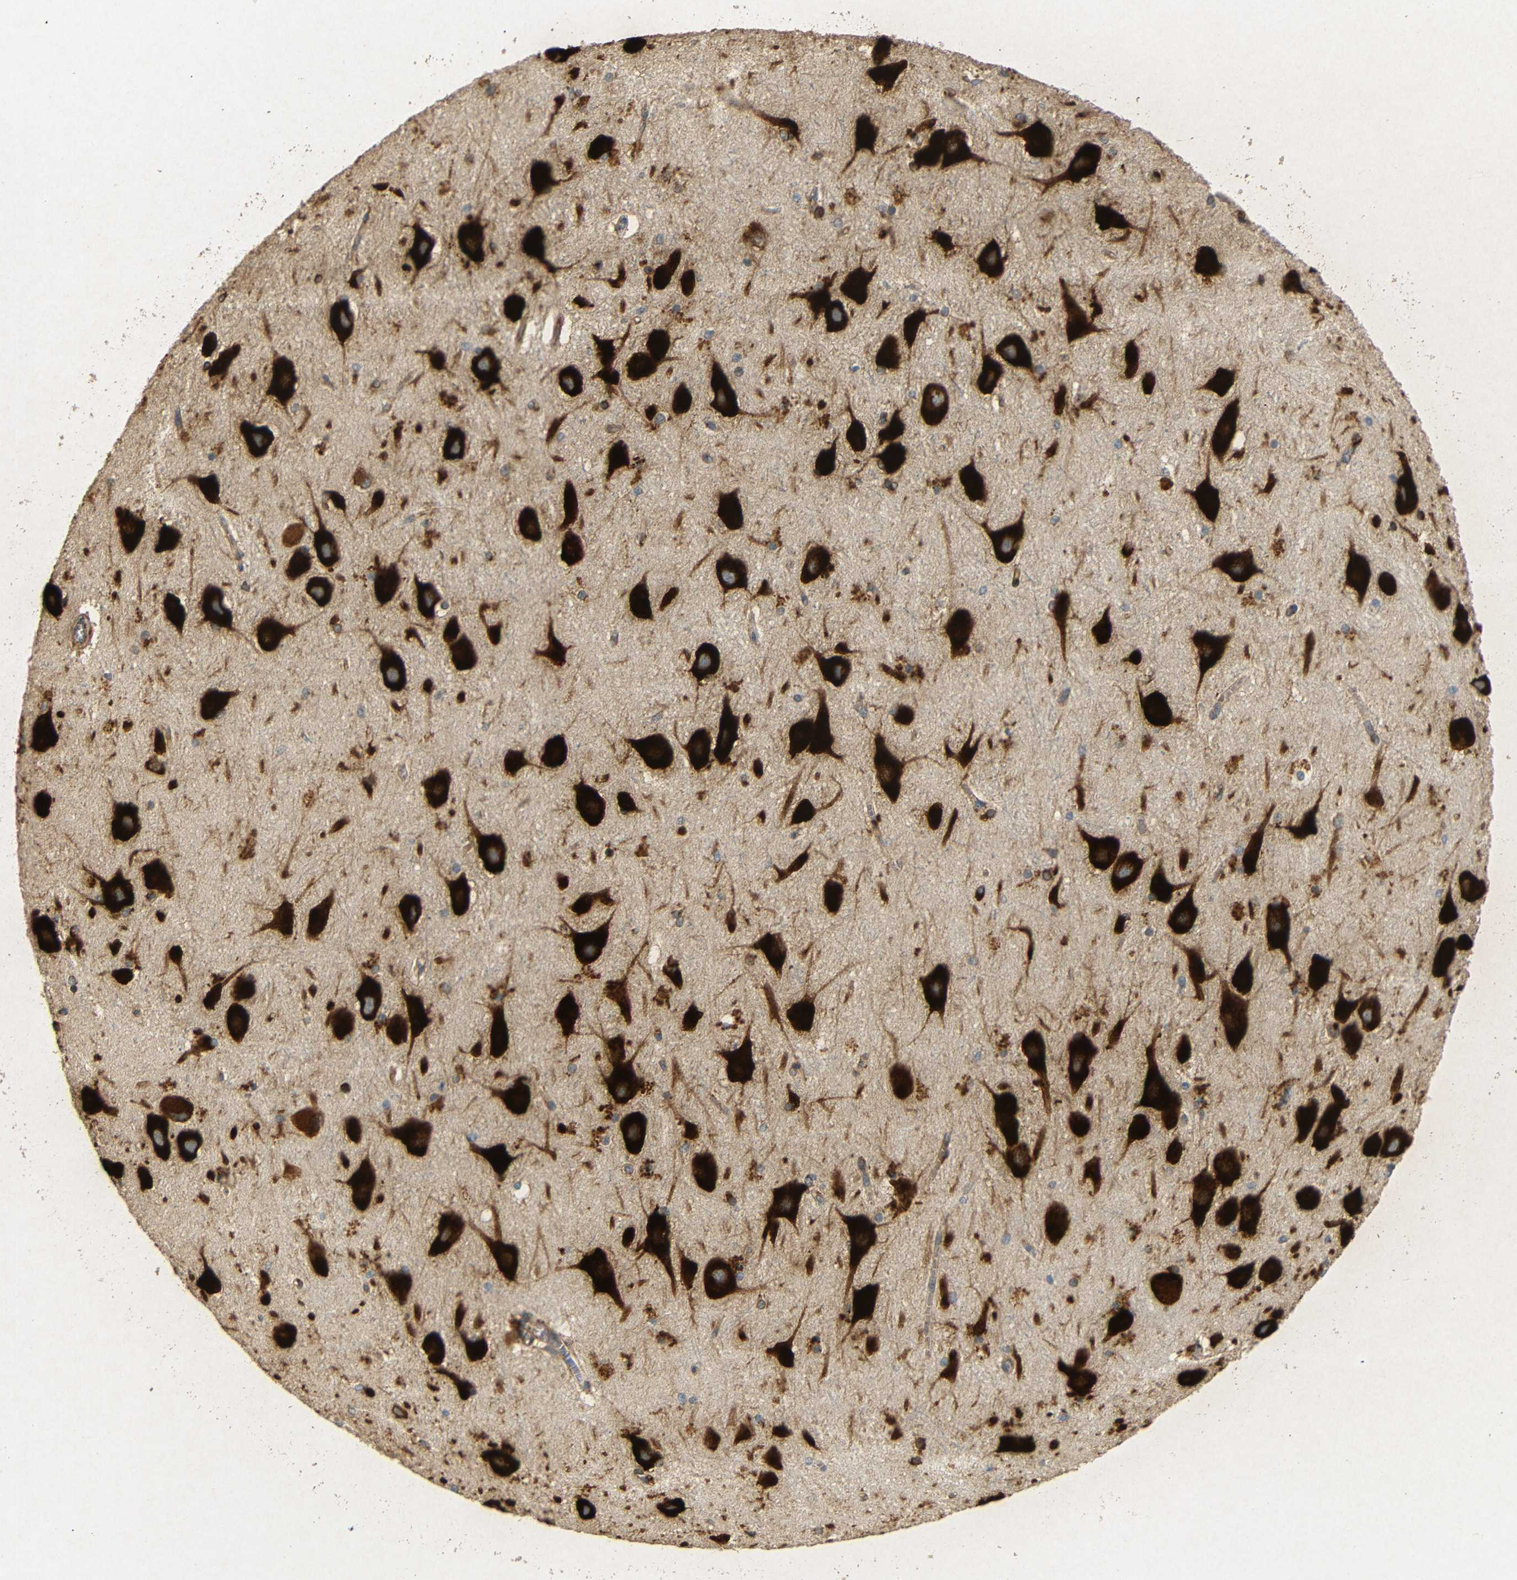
{"staining": {"intensity": "strong", "quantity": ">75%", "location": "cytoplasmic/membranous,nuclear"}, "tissue": "hippocampus", "cell_type": "Glial cells", "image_type": "normal", "snomed": [{"axis": "morphology", "description": "Normal tissue, NOS"}, {"axis": "topography", "description": "Hippocampus"}], "caption": "A brown stain highlights strong cytoplasmic/membranous,nuclear expression of a protein in glial cells of normal human hippocampus. The staining was performed using DAB (3,3'-diaminobenzidine), with brown indicating positive protein expression. Nuclei are stained blue with hematoxylin.", "gene": "BTF3", "patient": {"sex": "female", "age": 19}}